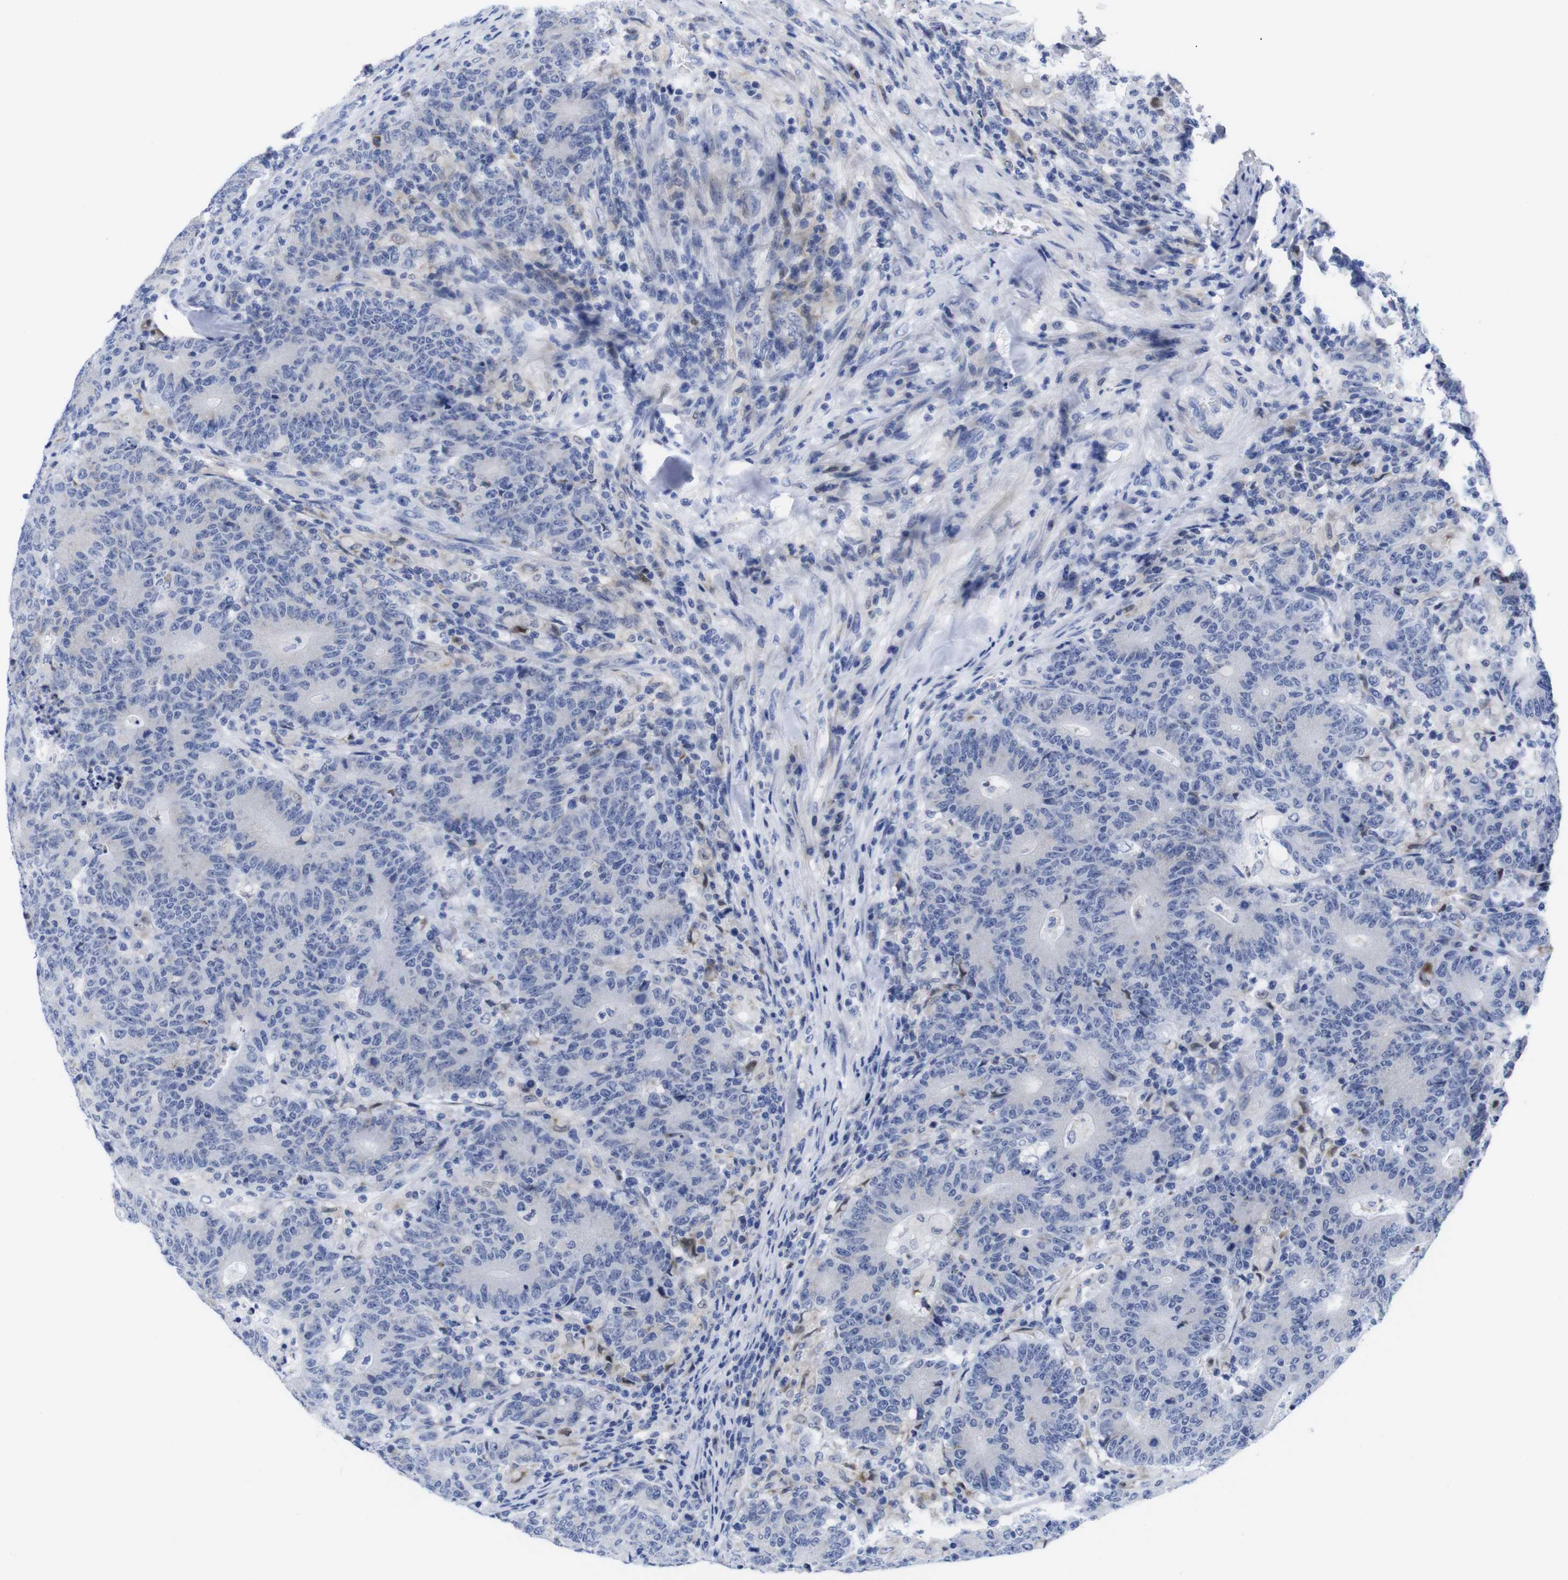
{"staining": {"intensity": "negative", "quantity": "none", "location": "none"}, "tissue": "colorectal cancer", "cell_type": "Tumor cells", "image_type": "cancer", "snomed": [{"axis": "morphology", "description": "Normal tissue, NOS"}, {"axis": "morphology", "description": "Adenocarcinoma, NOS"}, {"axis": "topography", "description": "Colon"}], "caption": "This is an immunohistochemistry micrograph of human colorectal cancer. There is no positivity in tumor cells.", "gene": "LRRC55", "patient": {"sex": "female", "age": 75}}